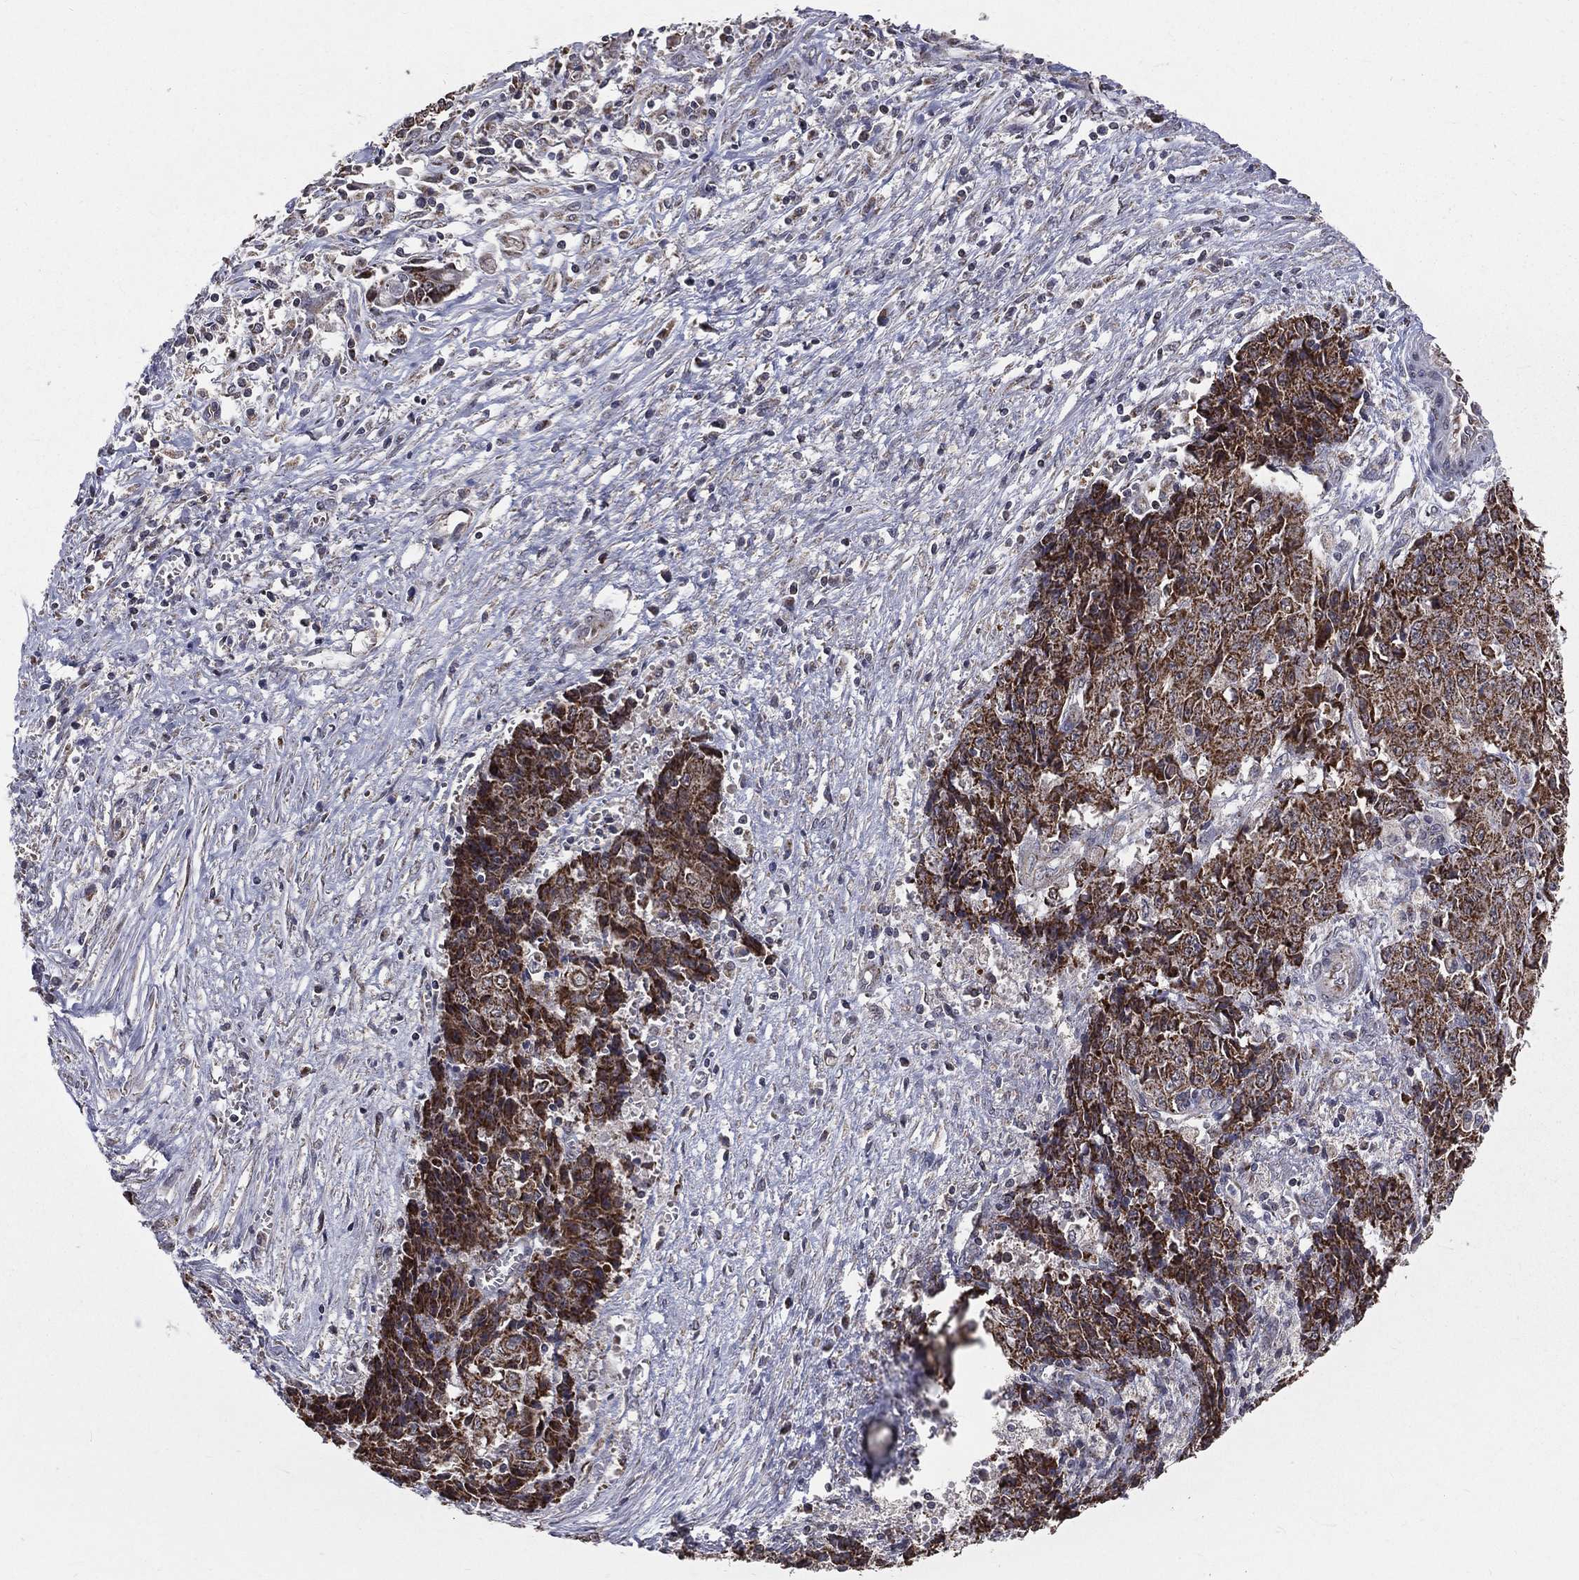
{"staining": {"intensity": "strong", "quantity": ">75%", "location": "cytoplasmic/membranous"}, "tissue": "ovarian cancer", "cell_type": "Tumor cells", "image_type": "cancer", "snomed": [{"axis": "morphology", "description": "Carcinoma, endometroid"}, {"axis": "topography", "description": "Ovary"}], "caption": "Strong cytoplasmic/membranous expression for a protein is present in about >75% of tumor cells of ovarian endometroid carcinoma using IHC.", "gene": "MRPL46", "patient": {"sex": "female", "age": 42}}